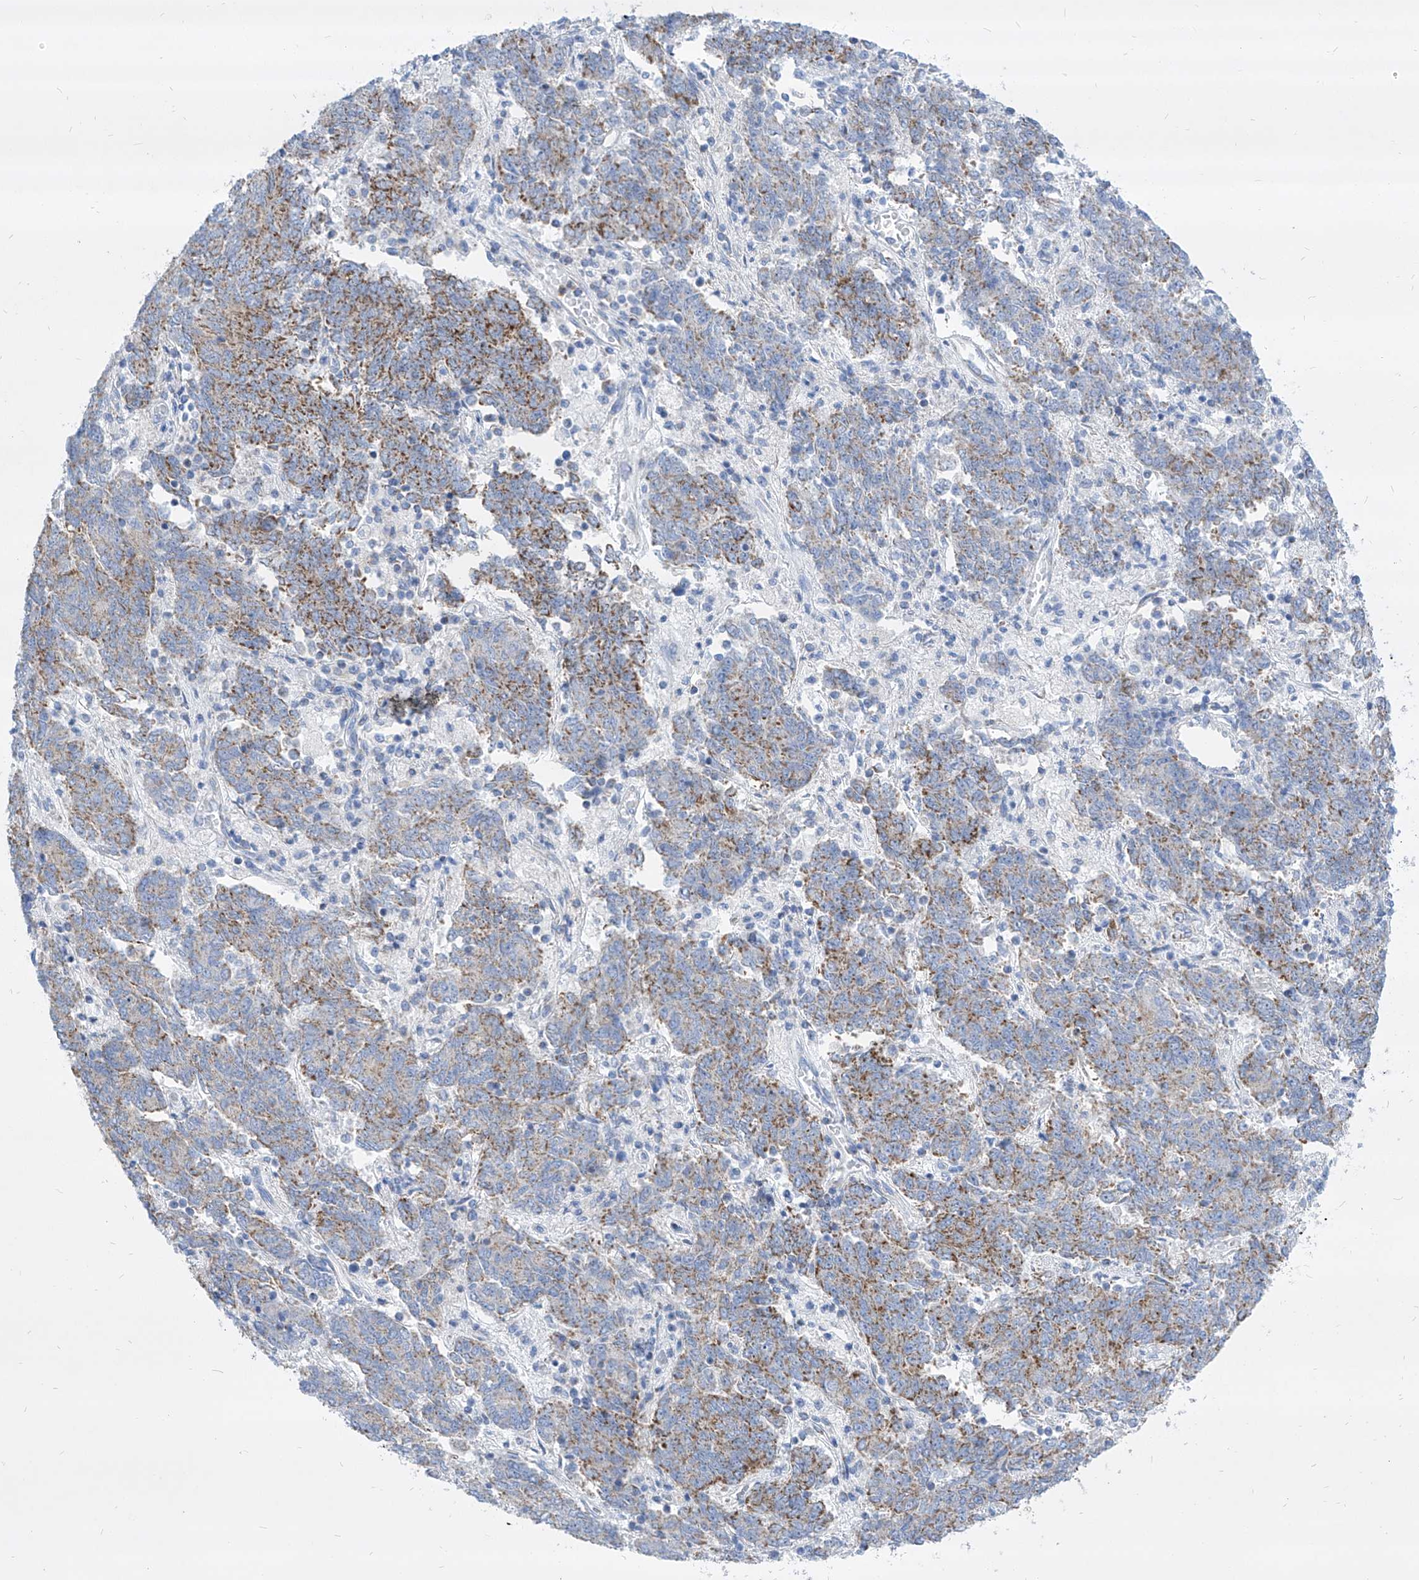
{"staining": {"intensity": "moderate", "quantity": "<25%", "location": "cytoplasmic/membranous"}, "tissue": "endometrial cancer", "cell_type": "Tumor cells", "image_type": "cancer", "snomed": [{"axis": "morphology", "description": "Adenocarcinoma, NOS"}, {"axis": "topography", "description": "Endometrium"}], "caption": "Protein expression analysis of adenocarcinoma (endometrial) reveals moderate cytoplasmic/membranous staining in approximately <25% of tumor cells. The staining is performed using DAB brown chromogen to label protein expression. The nuclei are counter-stained blue using hematoxylin.", "gene": "COQ3", "patient": {"sex": "female", "age": 80}}